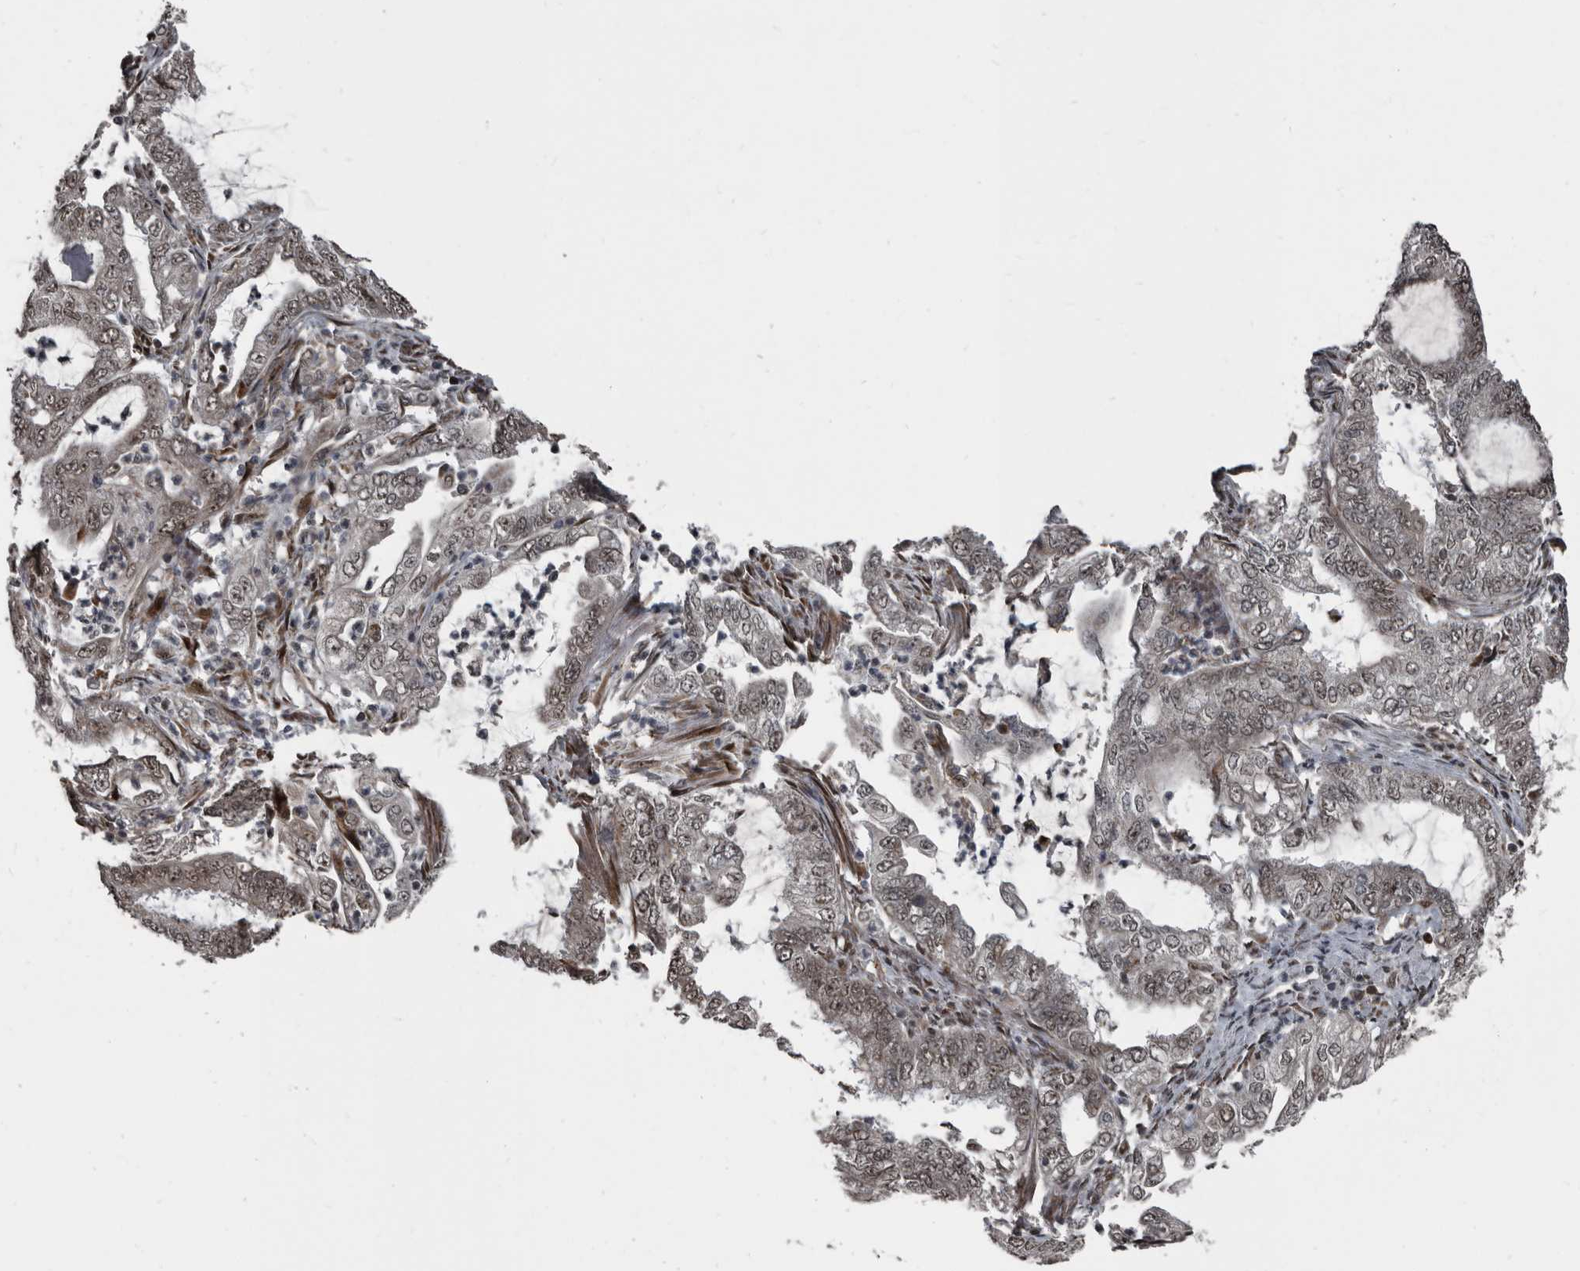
{"staining": {"intensity": "moderate", "quantity": ">75%", "location": "nuclear"}, "tissue": "endometrial cancer", "cell_type": "Tumor cells", "image_type": "cancer", "snomed": [{"axis": "morphology", "description": "Adenocarcinoma, NOS"}, {"axis": "topography", "description": "Endometrium"}], "caption": "Endometrial cancer (adenocarcinoma) tissue exhibits moderate nuclear staining in approximately >75% of tumor cells, visualized by immunohistochemistry.", "gene": "CHD1L", "patient": {"sex": "female", "age": 49}}